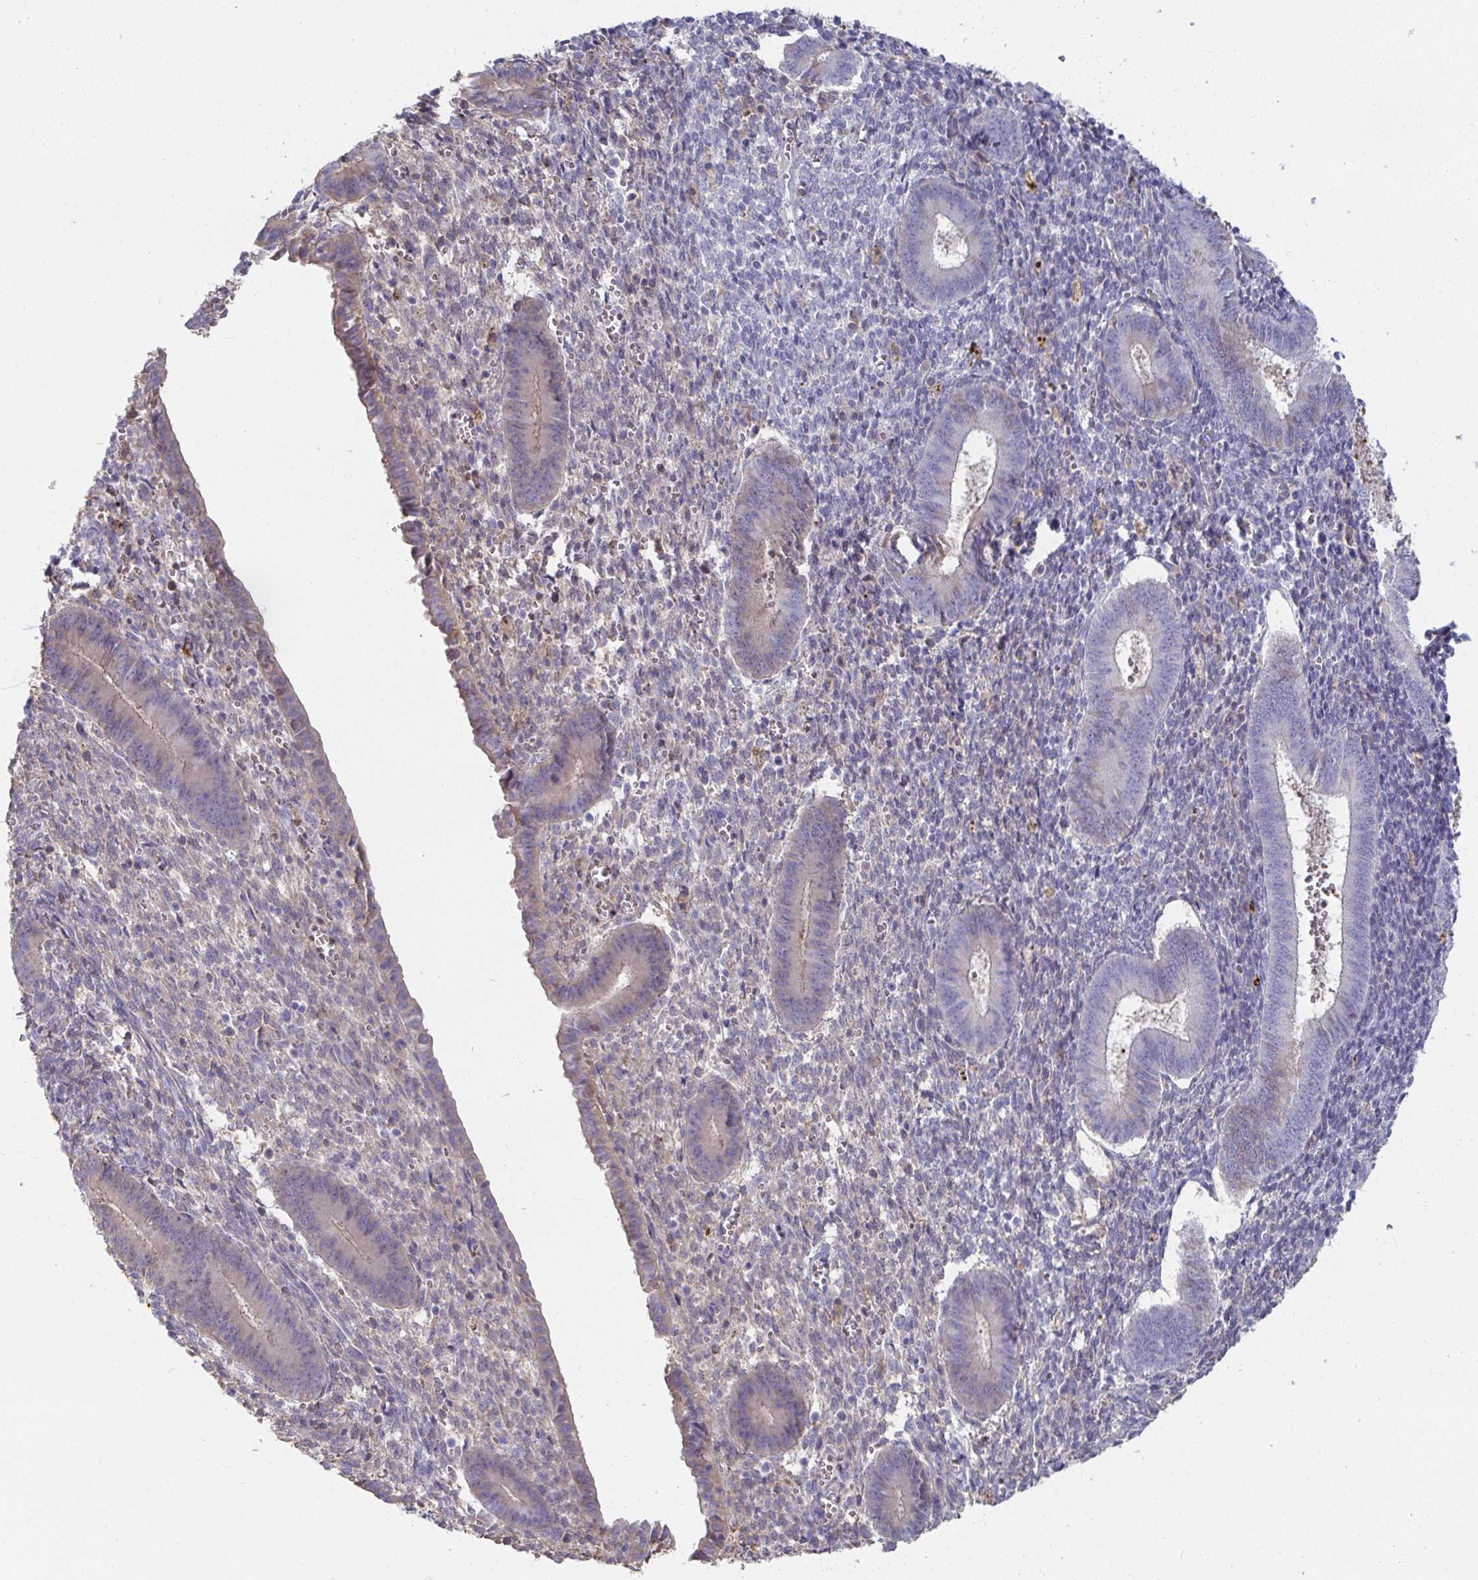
{"staining": {"intensity": "negative", "quantity": "none", "location": "none"}, "tissue": "endometrium", "cell_type": "Cells in endometrial stroma", "image_type": "normal", "snomed": [{"axis": "morphology", "description": "Normal tissue, NOS"}, {"axis": "topography", "description": "Endometrium"}], "caption": "Immunohistochemical staining of normal human endometrium demonstrates no significant positivity in cells in endometrial stroma.", "gene": "ANO5", "patient": {"sex": "female", "age": 25}}